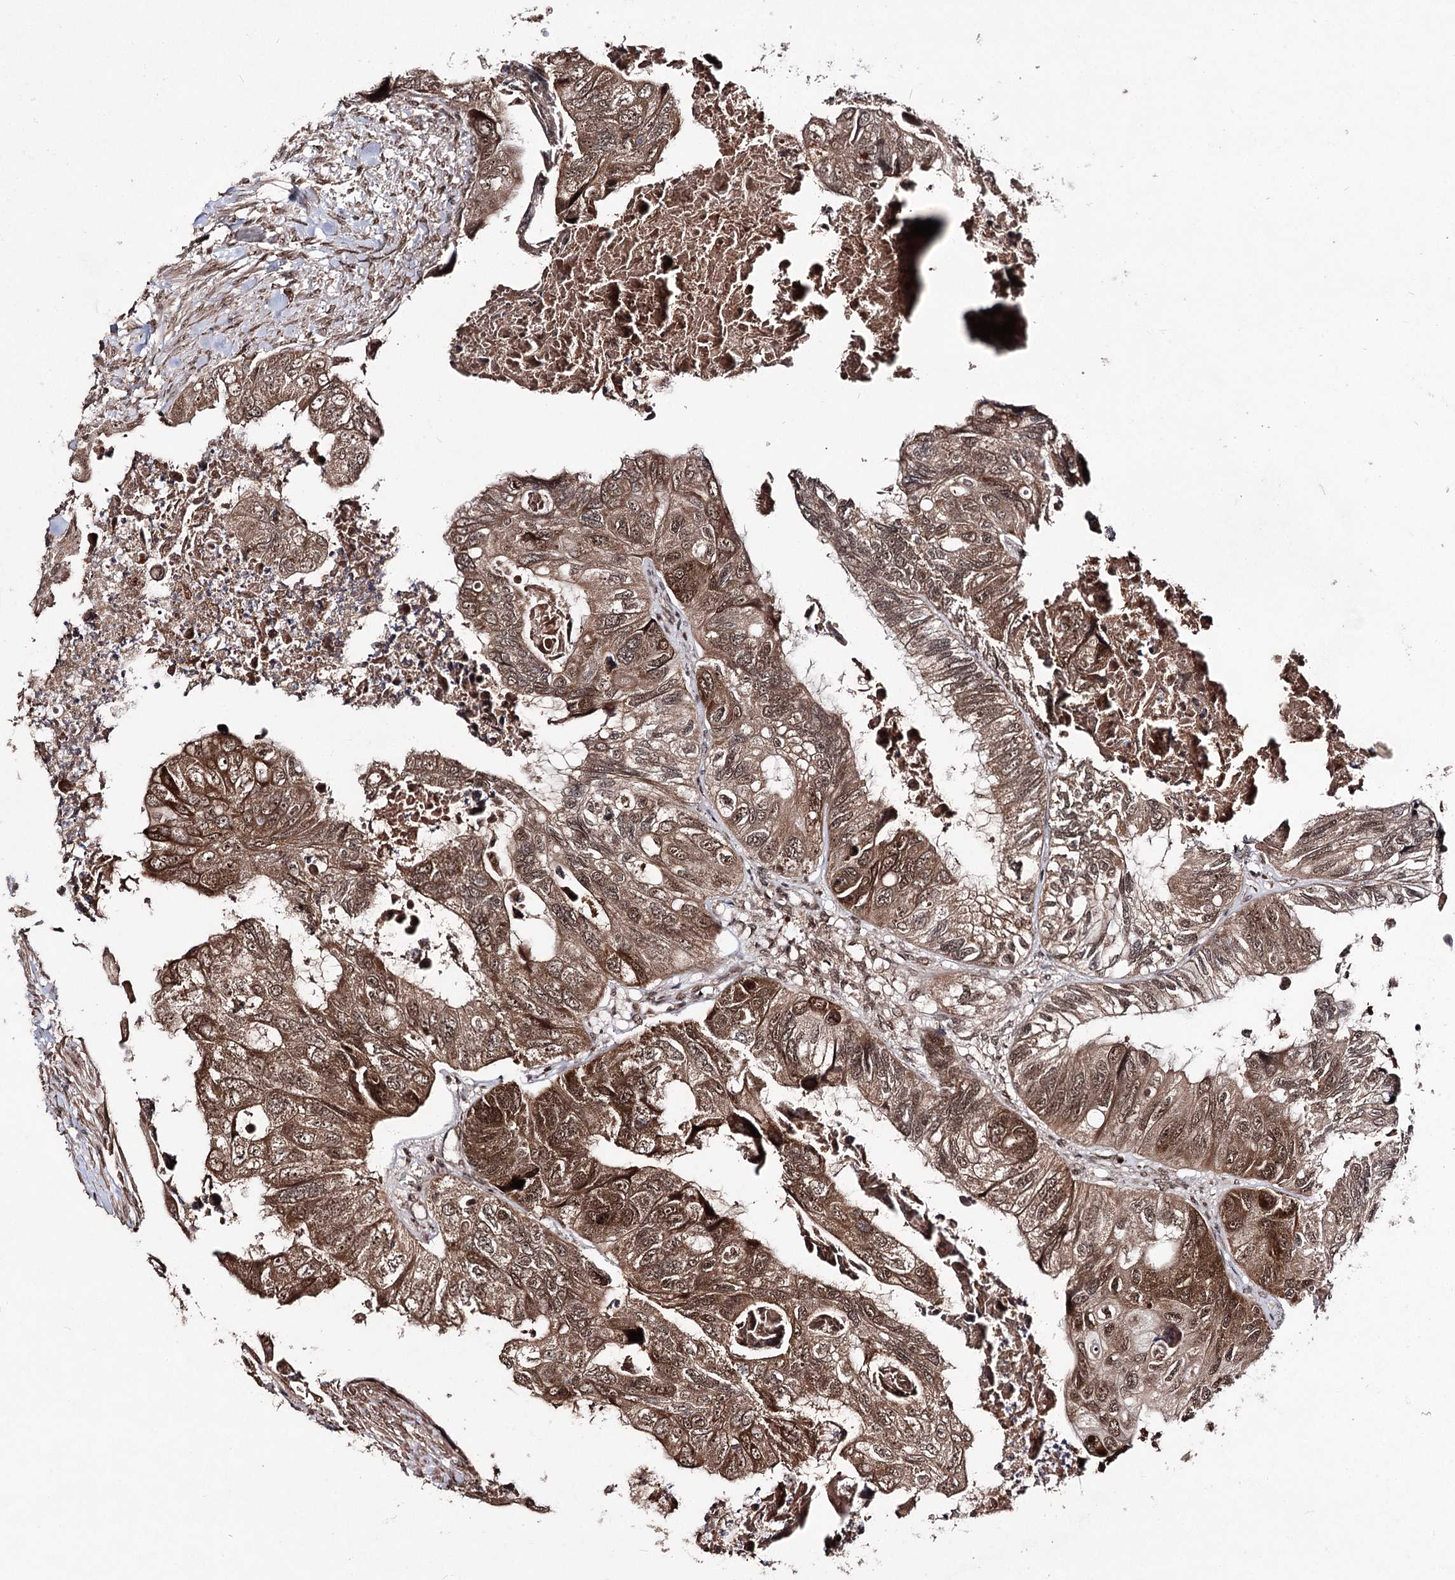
{"staining": {"intensity": "moderate", "quantity": ">75%", "location": "cytoplasmic/membranous,nuclear"}, "tissue": "colorectal cancer", "cell_type": "Tumor cells", "image_type": "cancer", "snomed": [{"axis": "morphology", "description": "Adenocarcinoma, NOS"}, {"axis": "topography", "description": "Rectum"}], "caption": "The micrograph reveals staining of adenocarcinoma (colorectal), revealing moderate cytoplasmic/membranous and nuclear protein positivity (brown color) within tumor cells.", "gene": "FAM53B", "patient": {"sex": "male", "age": 63}}